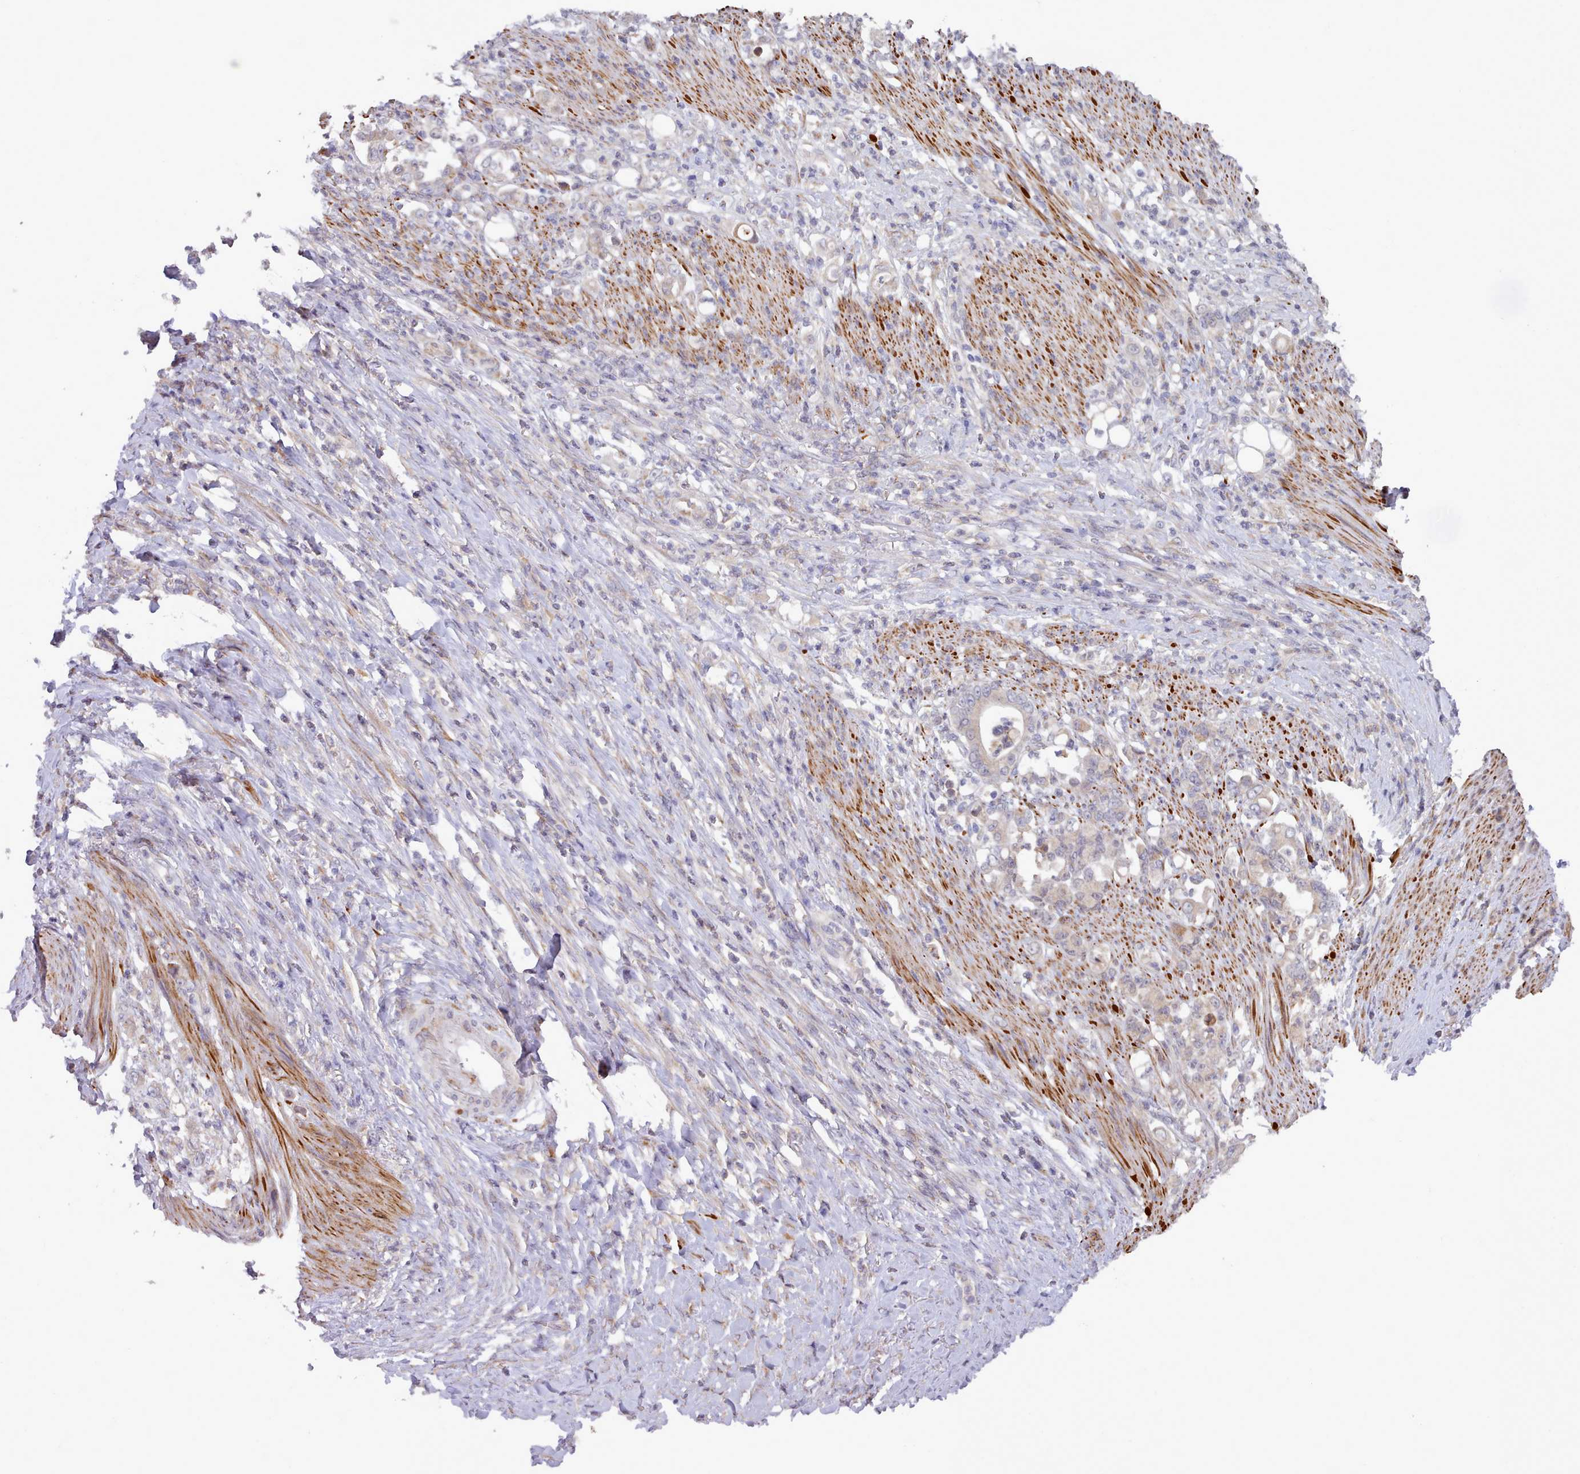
{"staining": {"intensity": "weak", "quantity": "<25%", "location": "cytoplasmic/membranous"}, "tissue": "stomach cancer", "cell_type": "Tumor cells", "image_type": "cancer", "snomed": [{"axis": "morphology", "description": "Normal tissue, NOS"}, {"axis": "morphology", "description": "Adenocarcinoma, NOS"}, {"axis": "topography", "description": "Stomach"}], "caption": "A photomicrograph of adenocarcinoma (stomach) stained for a protein shows no brown staining in tumor cells.", "gene": "TRIM26", "patient": {"sex": "female", "age": 79}}